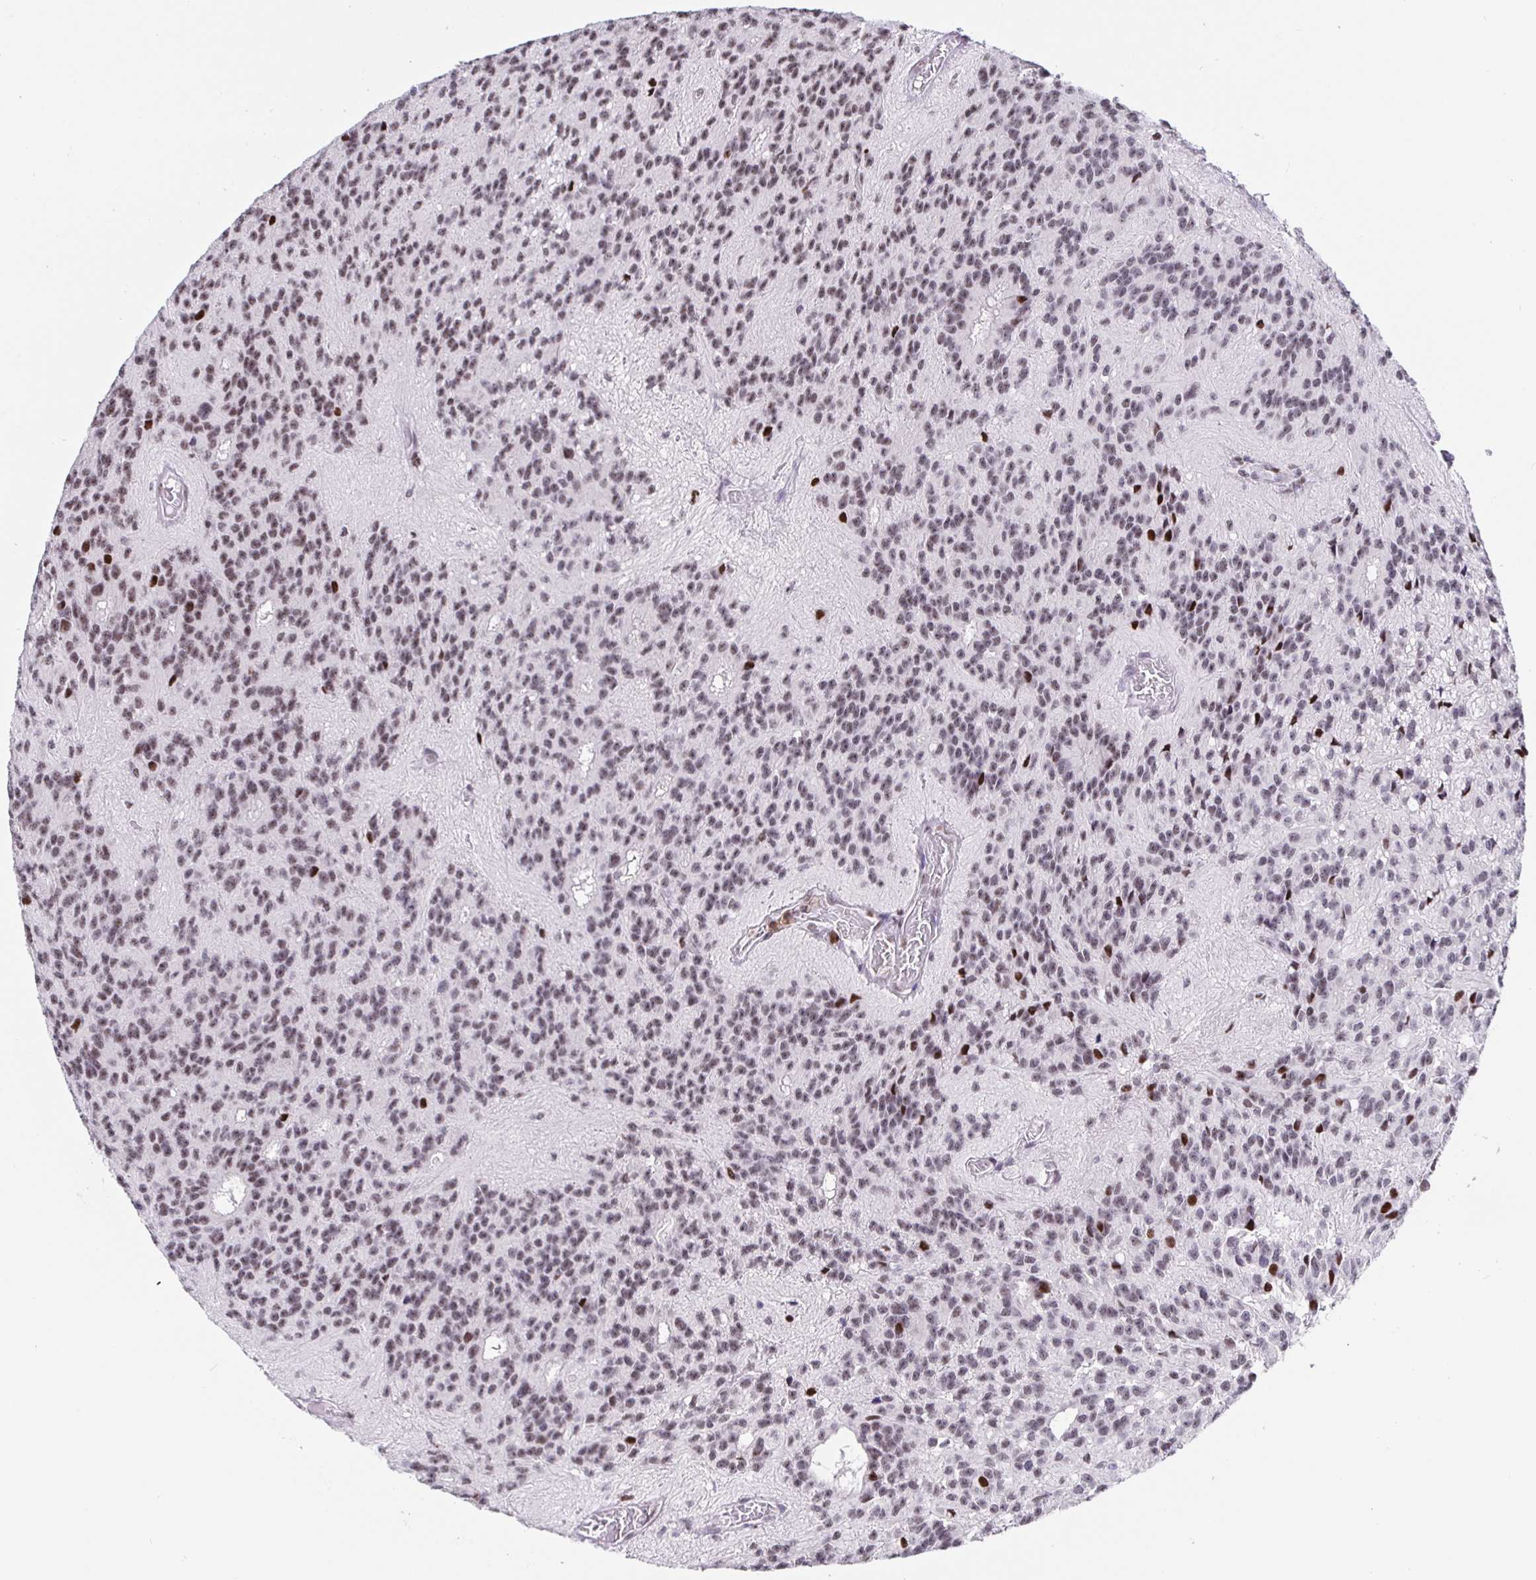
{"staining": {"intensity": "weak", "quantity": "25%-75%", "location": "nuclear"}, "tissue": "glioma", "cell_type": "Tumor cells", "image_type": "cancer", "snomed": [{"axis": "morphology", "description": "Glioma, malignant, Low grade"}, {"axis": "topography", "description": "Brain"}], "caption": "Approximately 25%-75% of tumor cells in human glioma demonstrate weak nuclear protein positivity as visualized by brown immunohistochemical staining.", "gene": "SETD5", "patient": {"sex": "male", "age": 31}}